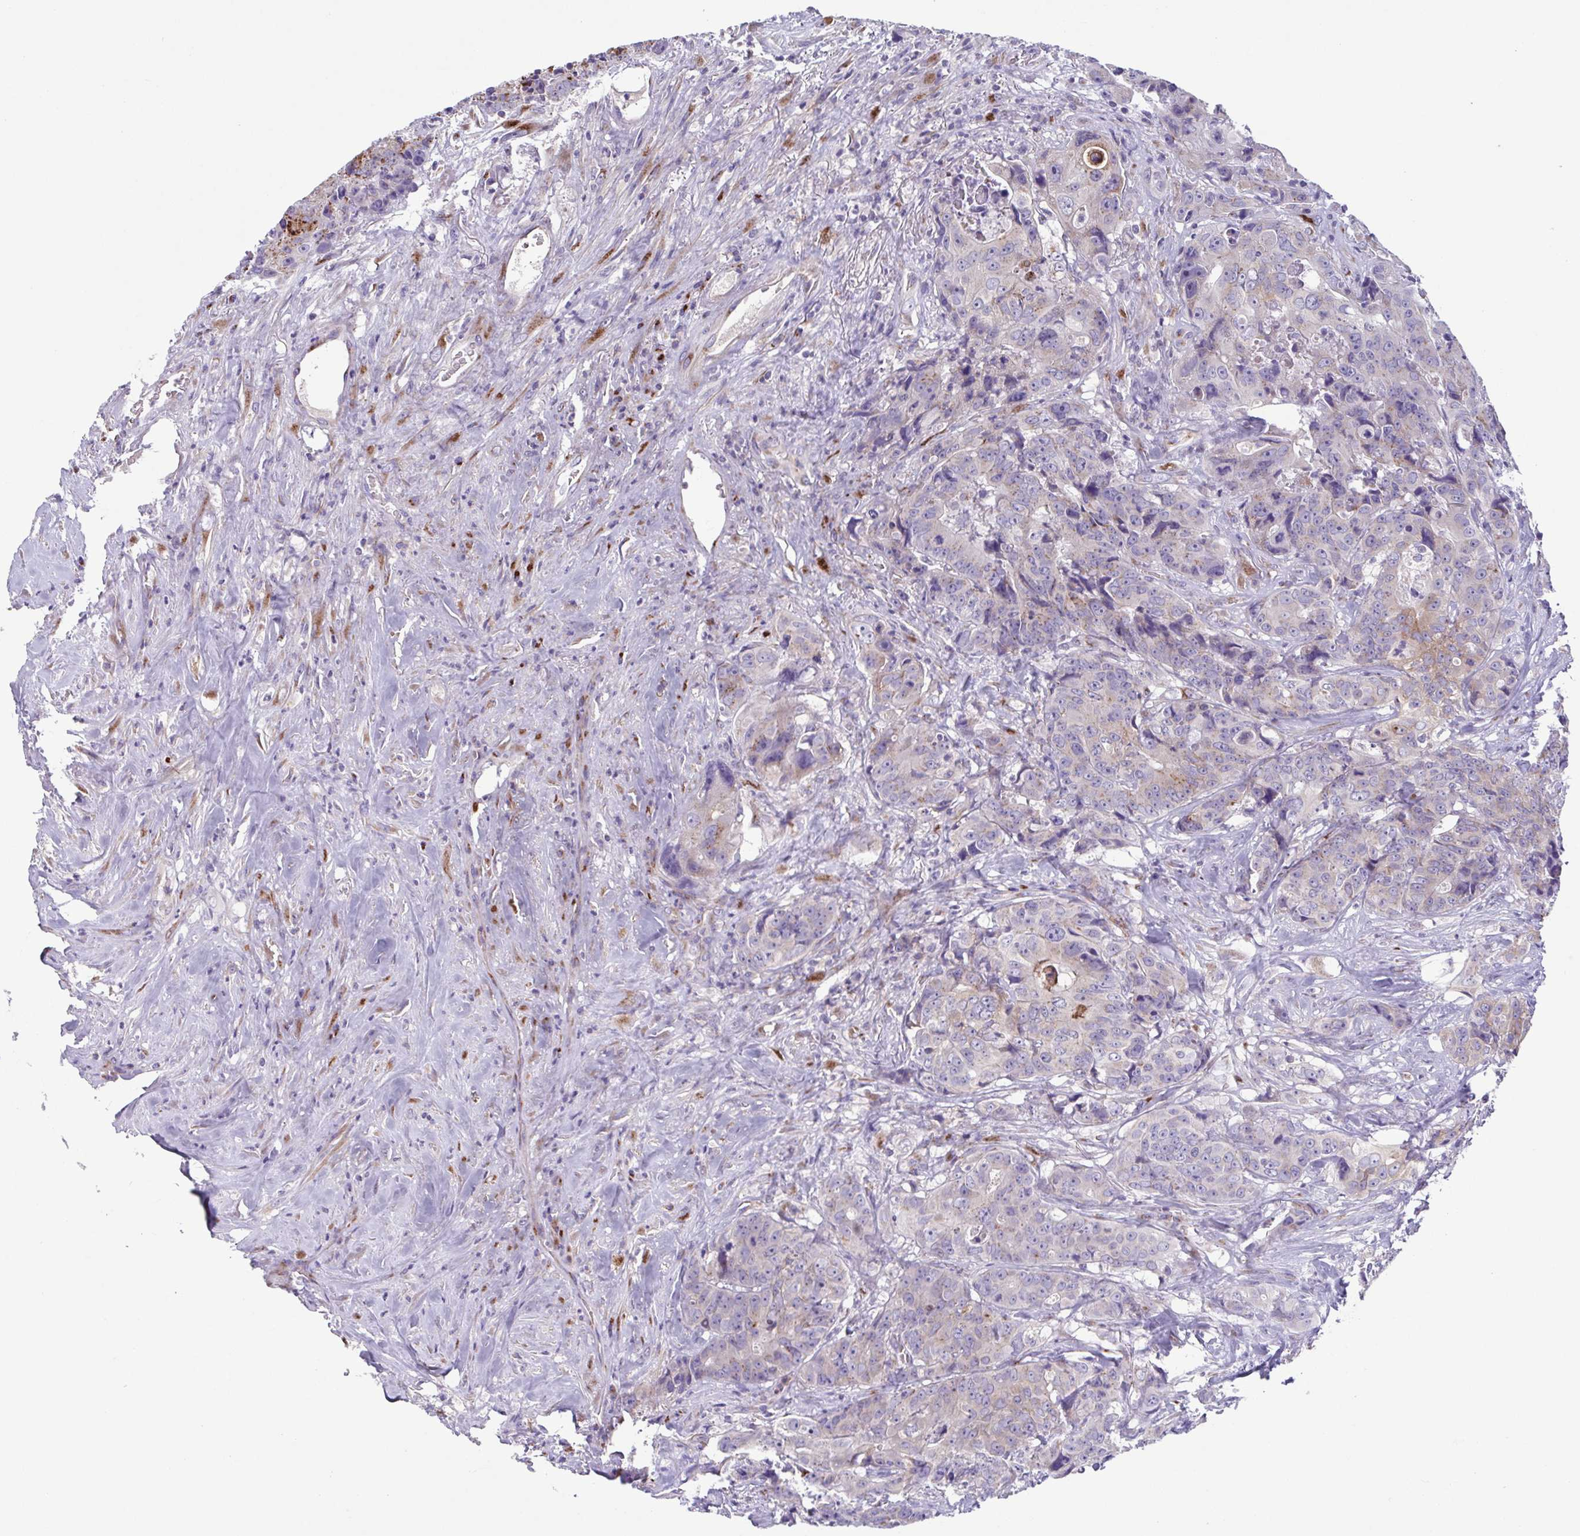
{"staining": {"intensity": "weak", "quantity": "<25%", "location": "cytoplasmic/membranous"}, "tissue": "colorectal cancer", "cell_type": "Tumor cells", "image_type": "cancer", "snomed": [{"axis": "morphology", "description": "Adenocarcinoma, NOS"}, {"axis": "topography", "description": "Rectum"}], "caption": "High magnification brightfield microscopy of adenocarcinoma (colorectal) stained with DAB (3,3'-diaminobenzidine) (brown) and counterstained with hematoxylin (blue): tumor cells show no significant staining. (Immunohistochemistry (ihc), brightfield microscopy, high magnification).", "gene": "COL17A1", "patient": {"sex": "female", "age": 62}}